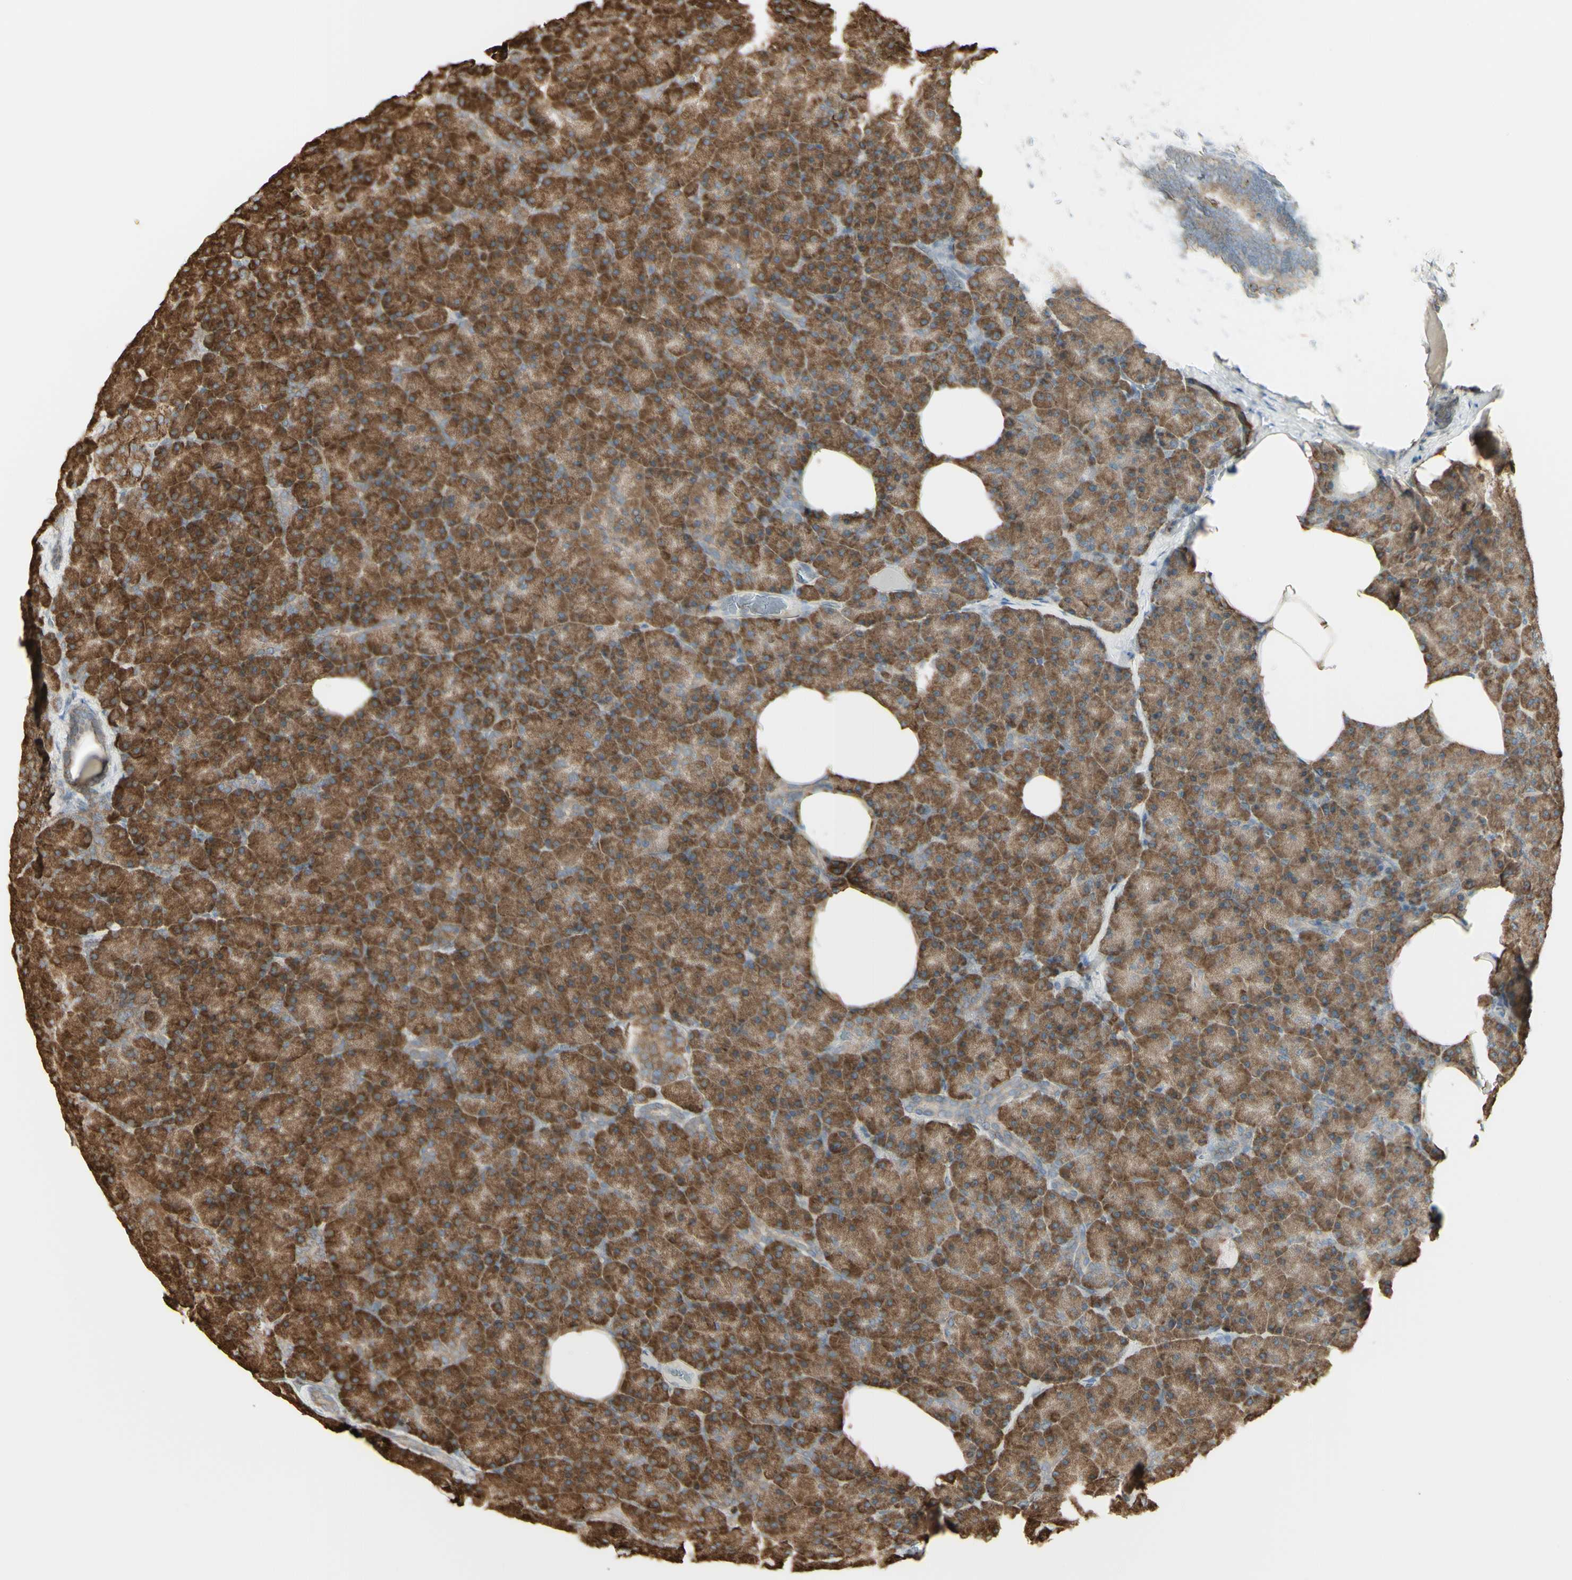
{"staining": {"intensity": "moderate", "quantity": ">75%", "location": "cytoplasmic/membranous"}, "tissue": "pancreas", "cell_type": "Exocrine glandular cells", "image_type": "normal", "snomed": [{"axis": "morphology", "description": "Normal tissue, NOS"}, {"axis": "topography", "description": "Pancreas"}], "caption": "A micrograph showing moderate cytoplasmic/membranous positivity in about >75% of exocrine glandular cells in benign pancreas, as visualized by brown immunohistochemical staining.", "gene": "EEF1B2", "patient": {"sex": "female", "age": 35}}